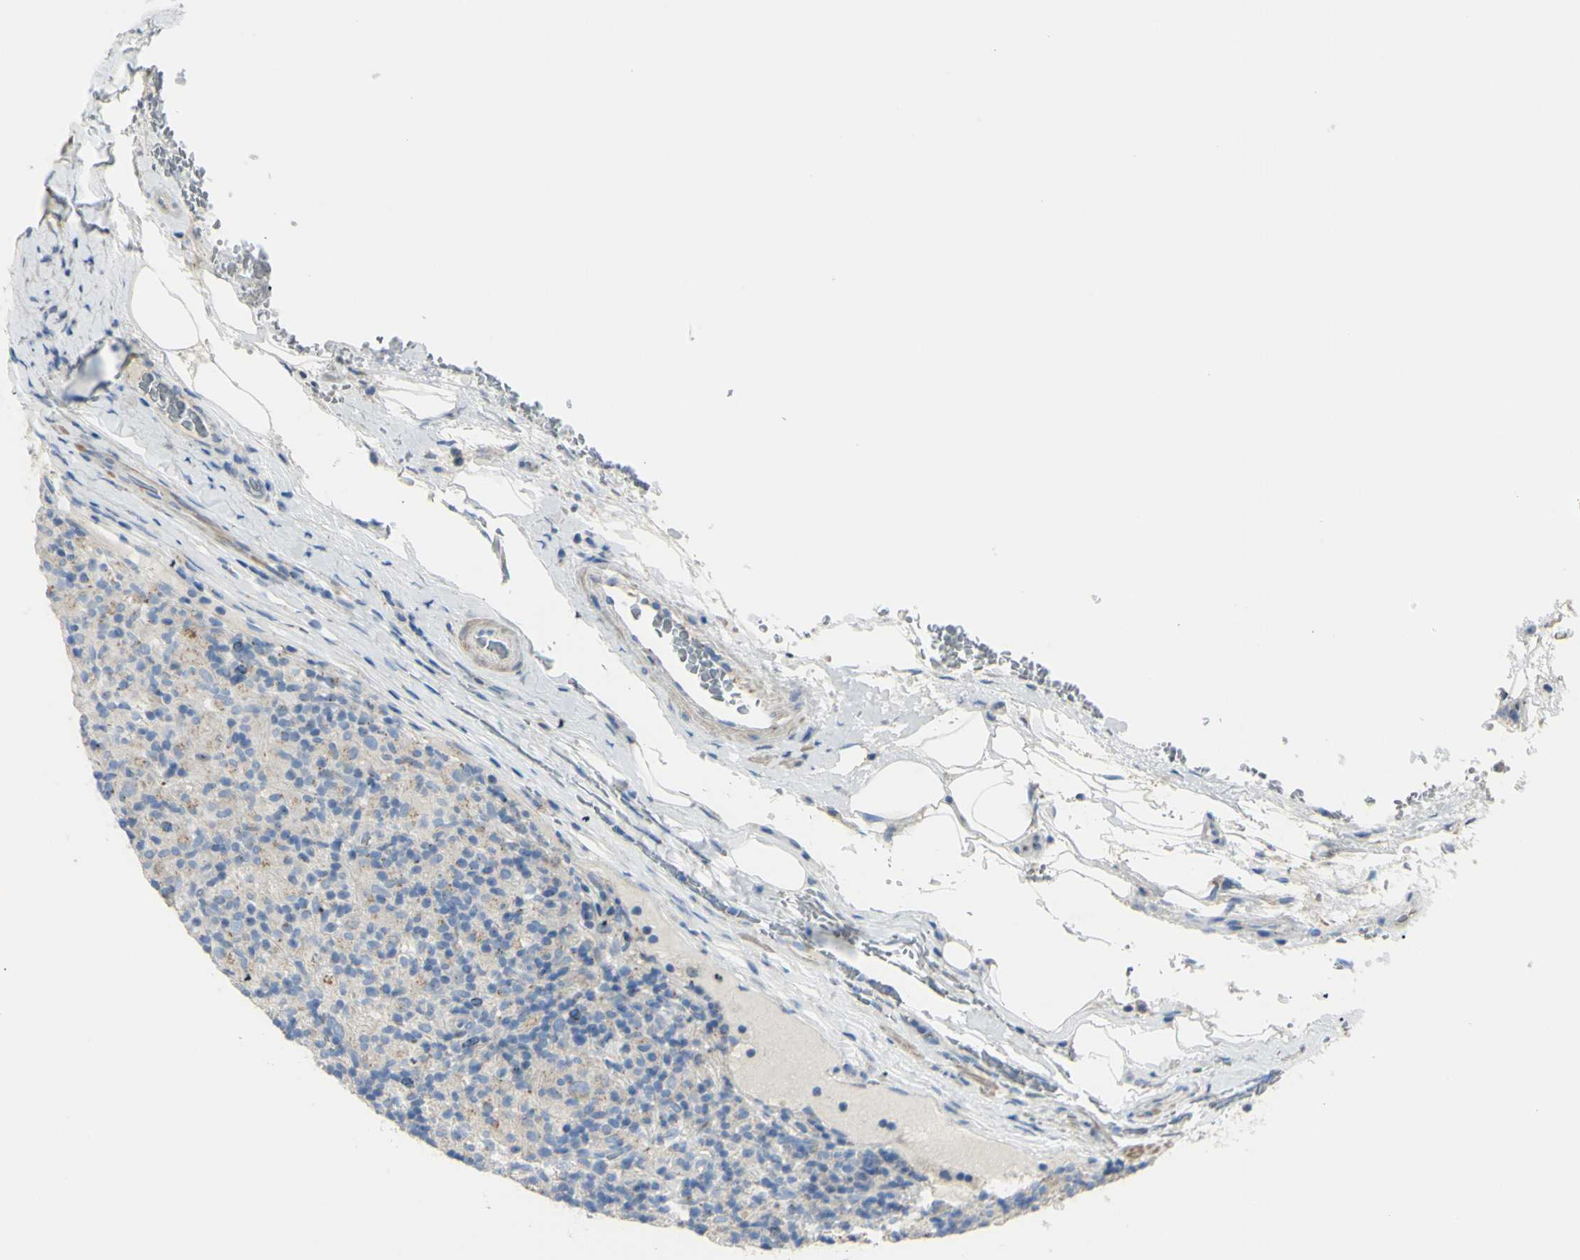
{"staining": {"intensity": "weak", "quantity": "<25%", "location": "cytoplasmic/membranous"}, "tissue": "lymphoma", "cell_type": "Tumor cells", "image_type": "cancer", "snomed": [{"axis": "morphology", "description": "Hodgkin's disease, NOS"}, {"axis": "topography", "description": "Lymph node"}], "caption": "An immunohistochemistry (IHC) micrograph of lymphoma is shown. There is no staining in tumor cells of lymphoma.", "gene": "B4GALT3", "patient": {"sex": "male", "age": 70}}